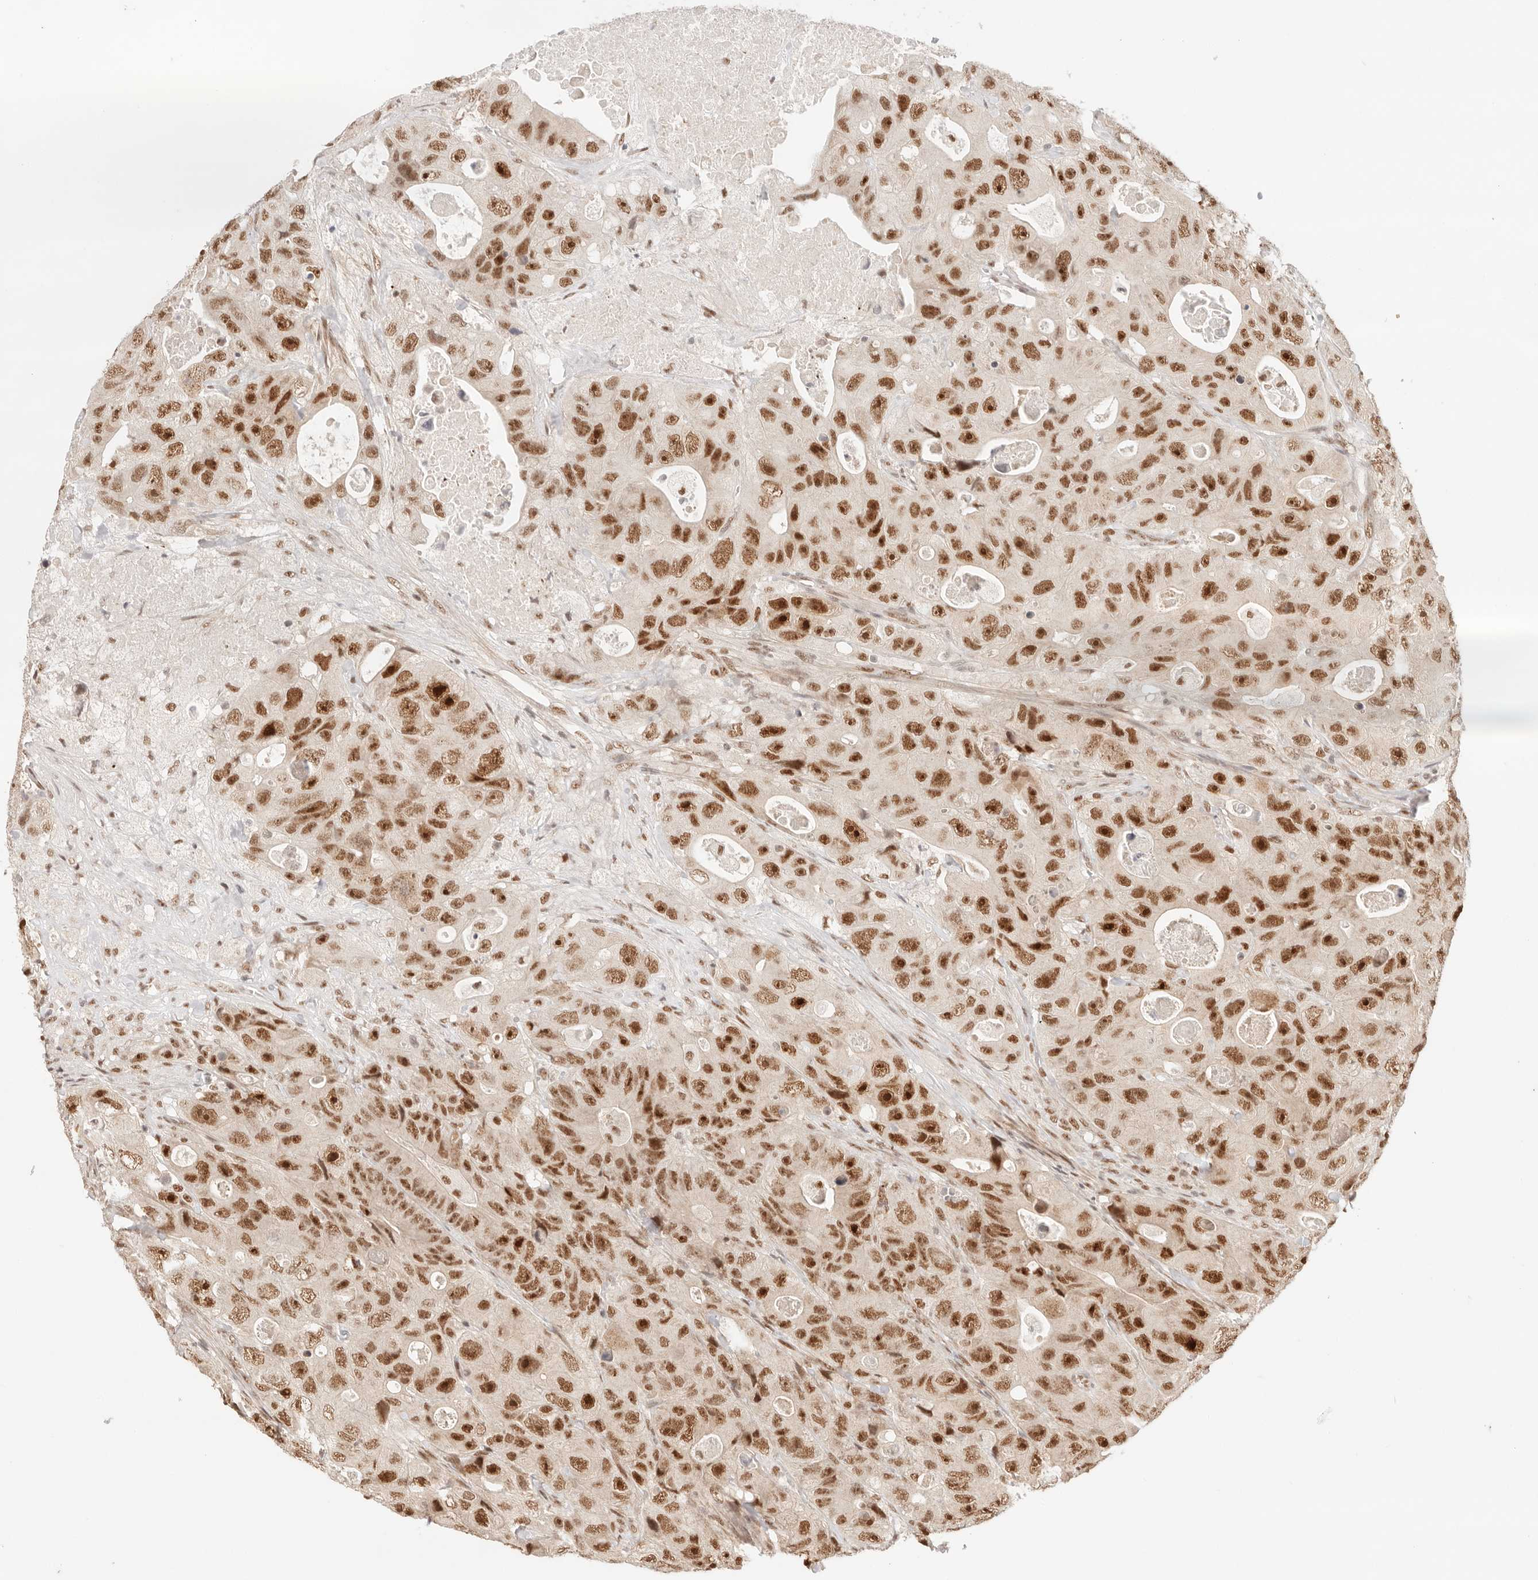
{"staining": {"intensity": "moderate", "quantity": ">75%", "location": "nuclear"}, "tissue": "colorectal cancer", "cell_type": "Tumor cells", "image_type": "cancer", "snomed": [{"axis": "morphology", "description": "Adenocarcinoma, NOS"}, {"axis": "topography", "description": "Colon"}], "caption": "Colorectal adenocarcinoma tissue demonstrates moderate nuclear expression in about >75% of tumor cells, visualized by immunohistochemistry.", "gene": "GTF2E2", "patient": {"sex": "female", "age": 46}}